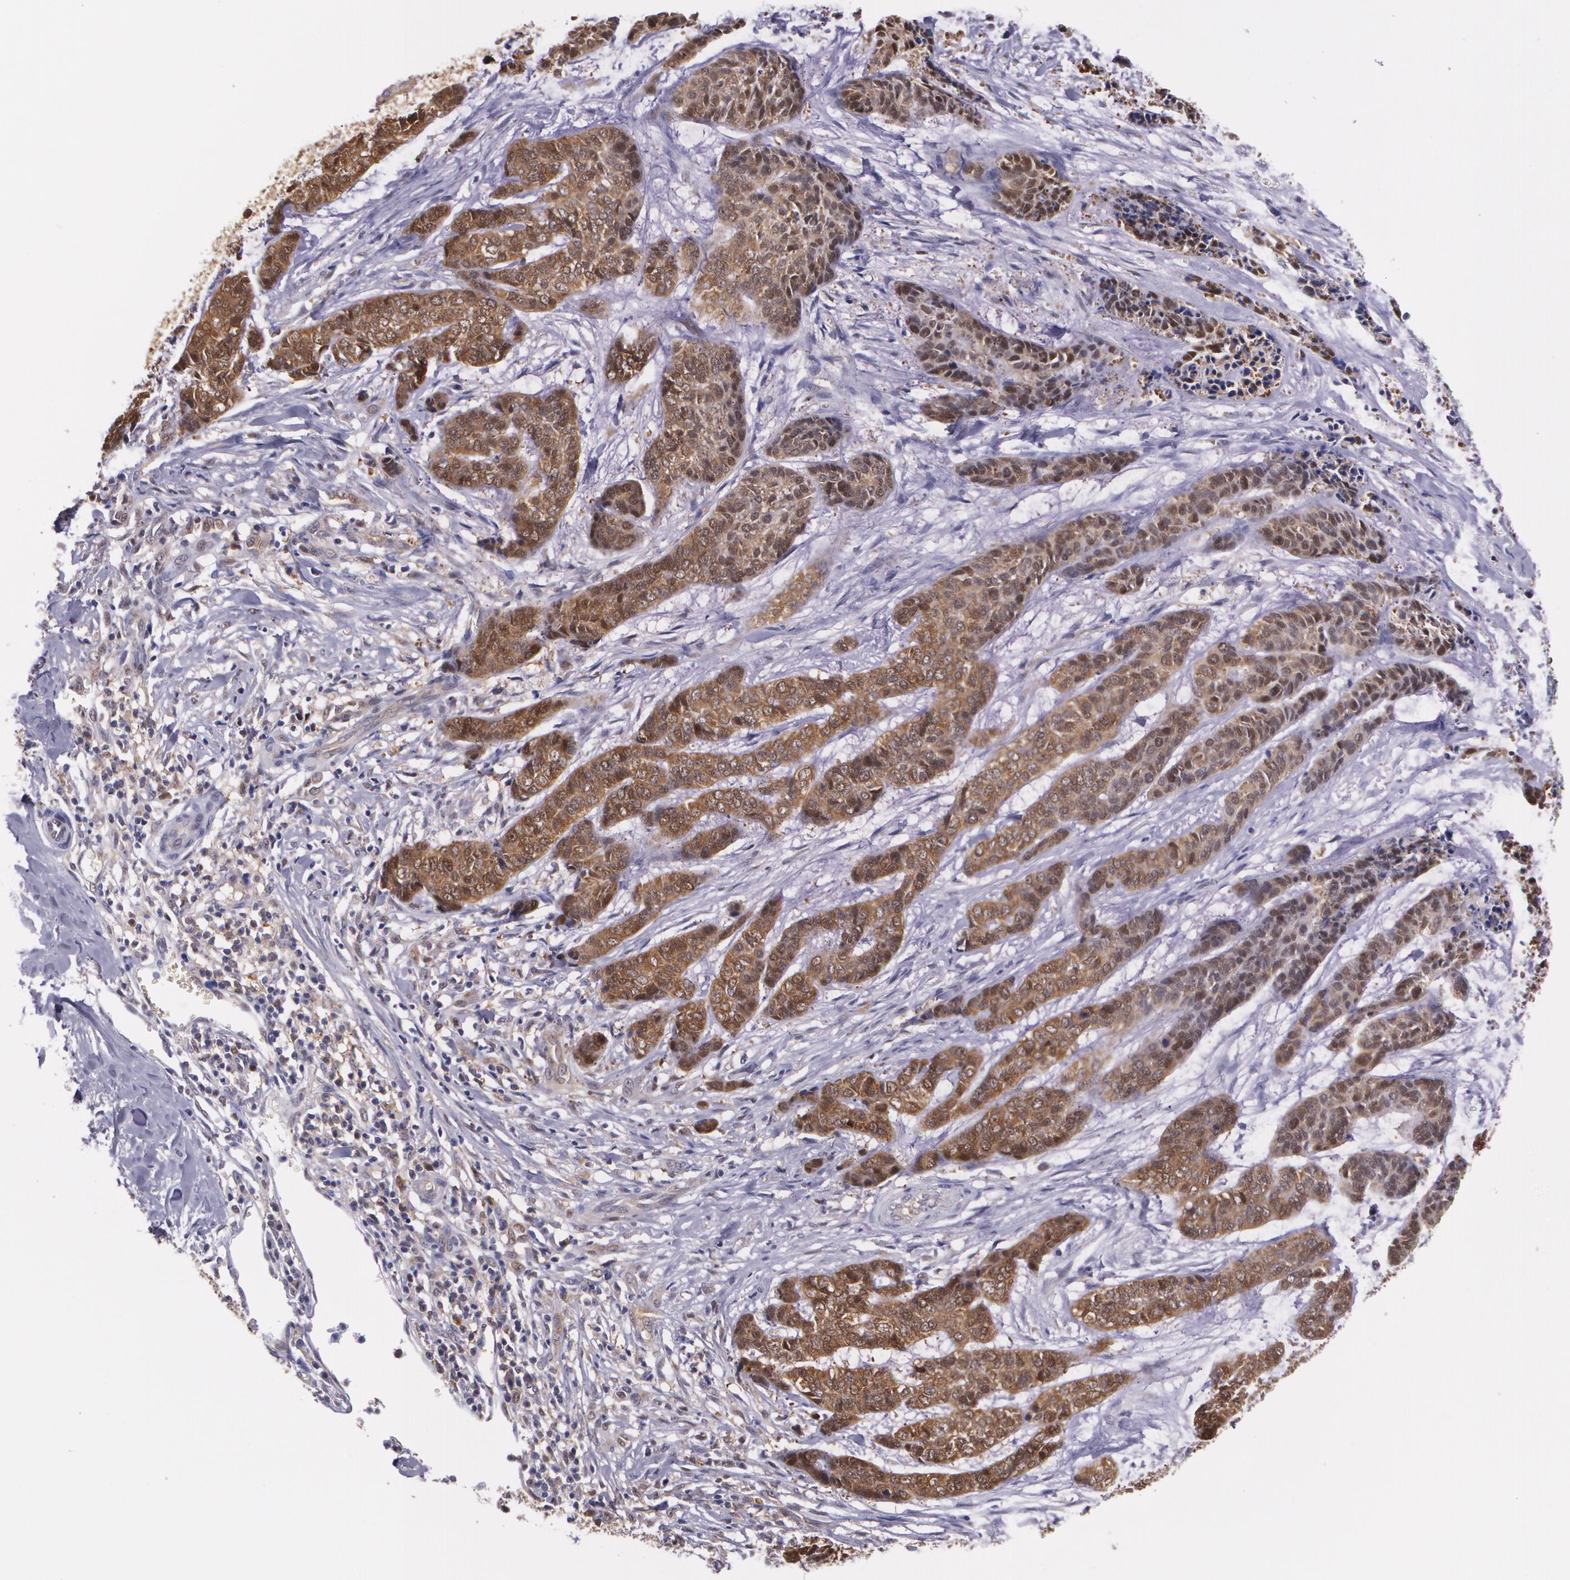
{"staining": {"intensity": "strong", "quantity": ">75%", "location": "cytoplasmic/membranous"}, "tissue": "skin cancer", "cell_type": "Tumor cells", "image_type": "cancer", "snomed": [{"axis": "morphology", "description": "Basal cell carcinoma"}, {"axis": "topography", "description": "Skin"}], "caption": "Approximately >75% of tumor cells in human skin cancer show strong cytoplasmic/membranous protein expression as visualized by brown immunohistochemical staining.", "gene": "HSPH1", "patient": {"sex": "female", "age": 64}}